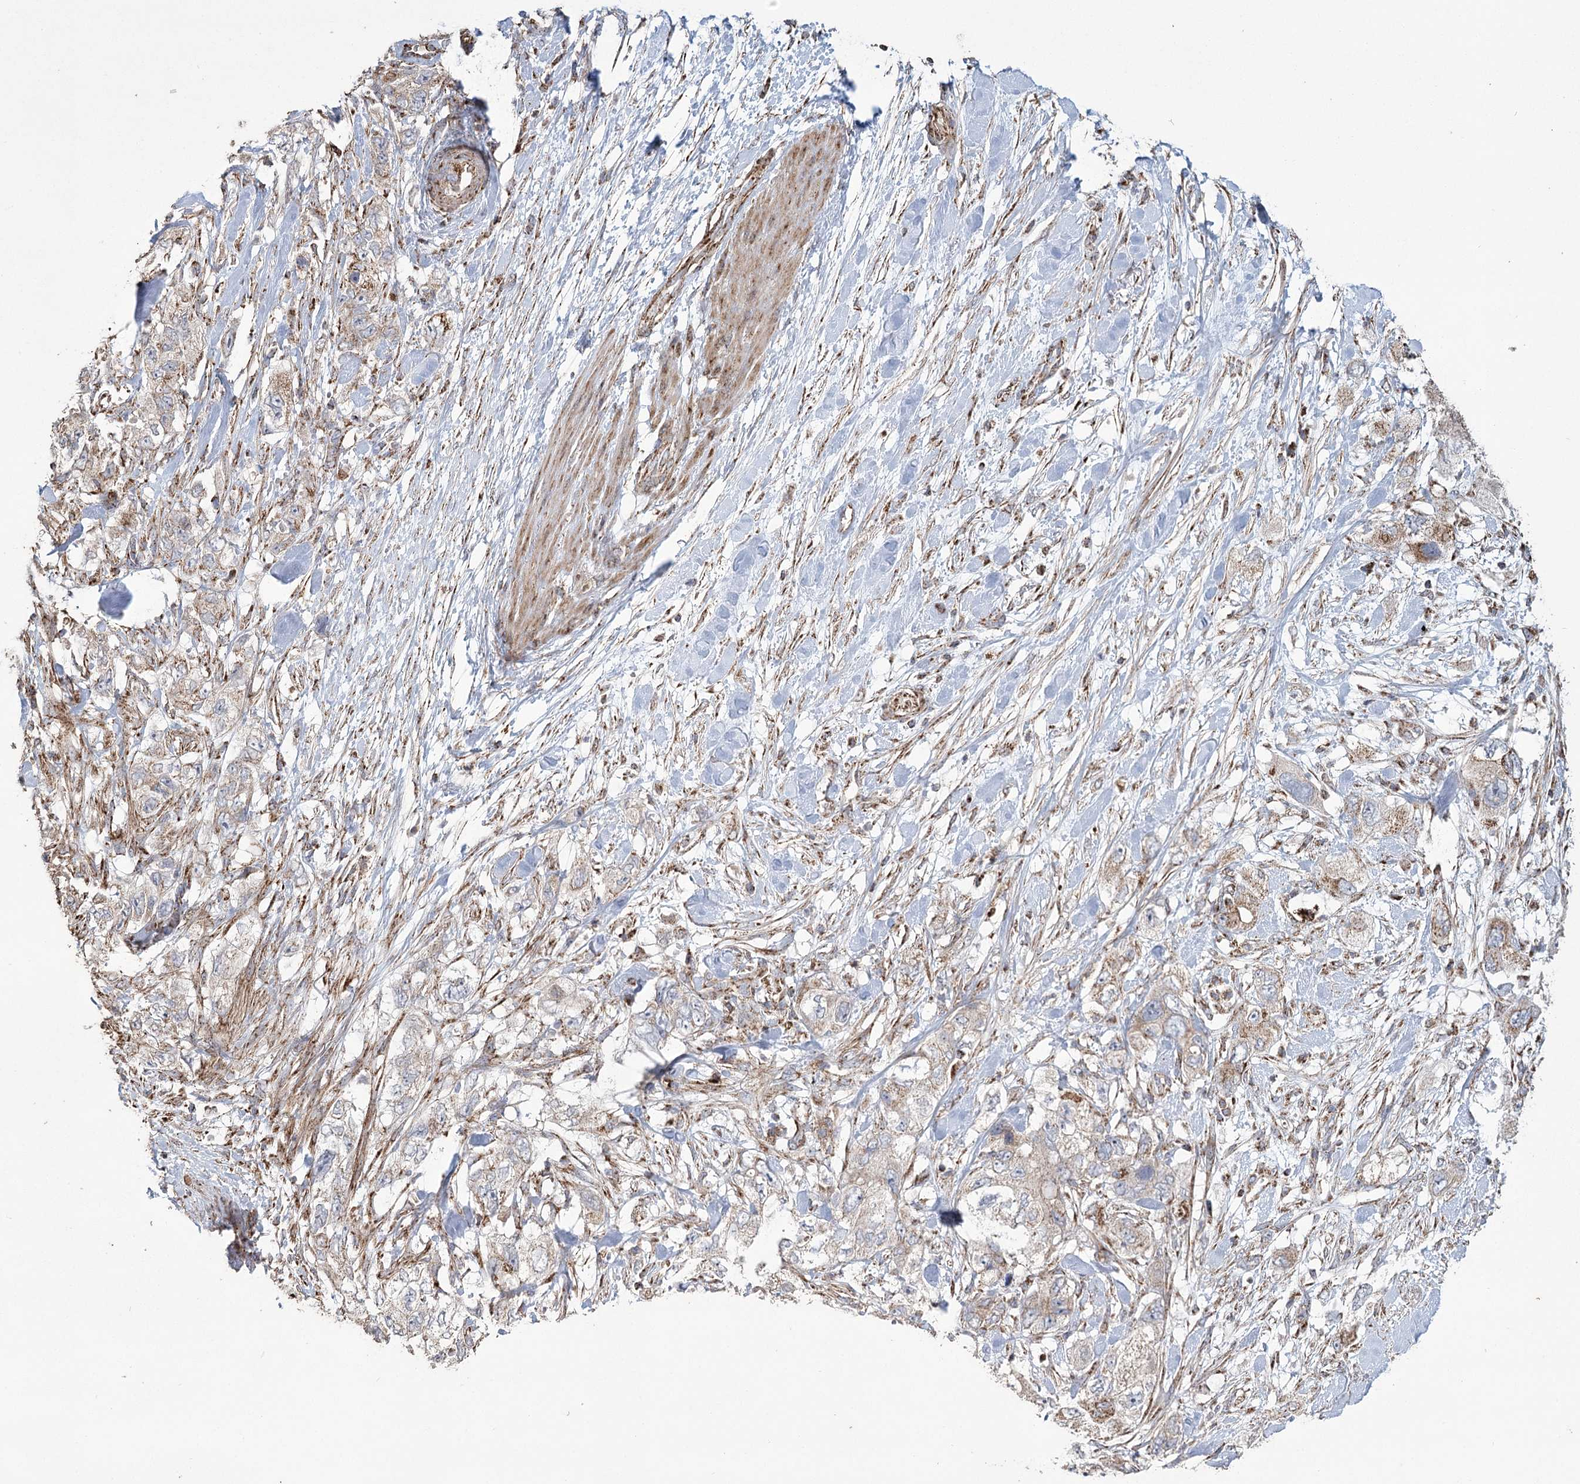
{"staining": {"intensity": "weak", "quantity": ">75%", "location": "cytoplasmic/membranous"}, "tissue": "pancreatic cancer", "cell_type": "Tumor cells", "image_type": "cancer", "snomed": [{"axis": "morphology", "description": "Adenocarcinoma, NOS"}, {"axis": "topography", "description": "Pancreas"}], "caption": "Pancreatic adenocarcinoma stained with a protein marker displays weak staining in tumor cells.", "gene": "RANBP3L", "patient": {"sex": "female", "age": 73}}